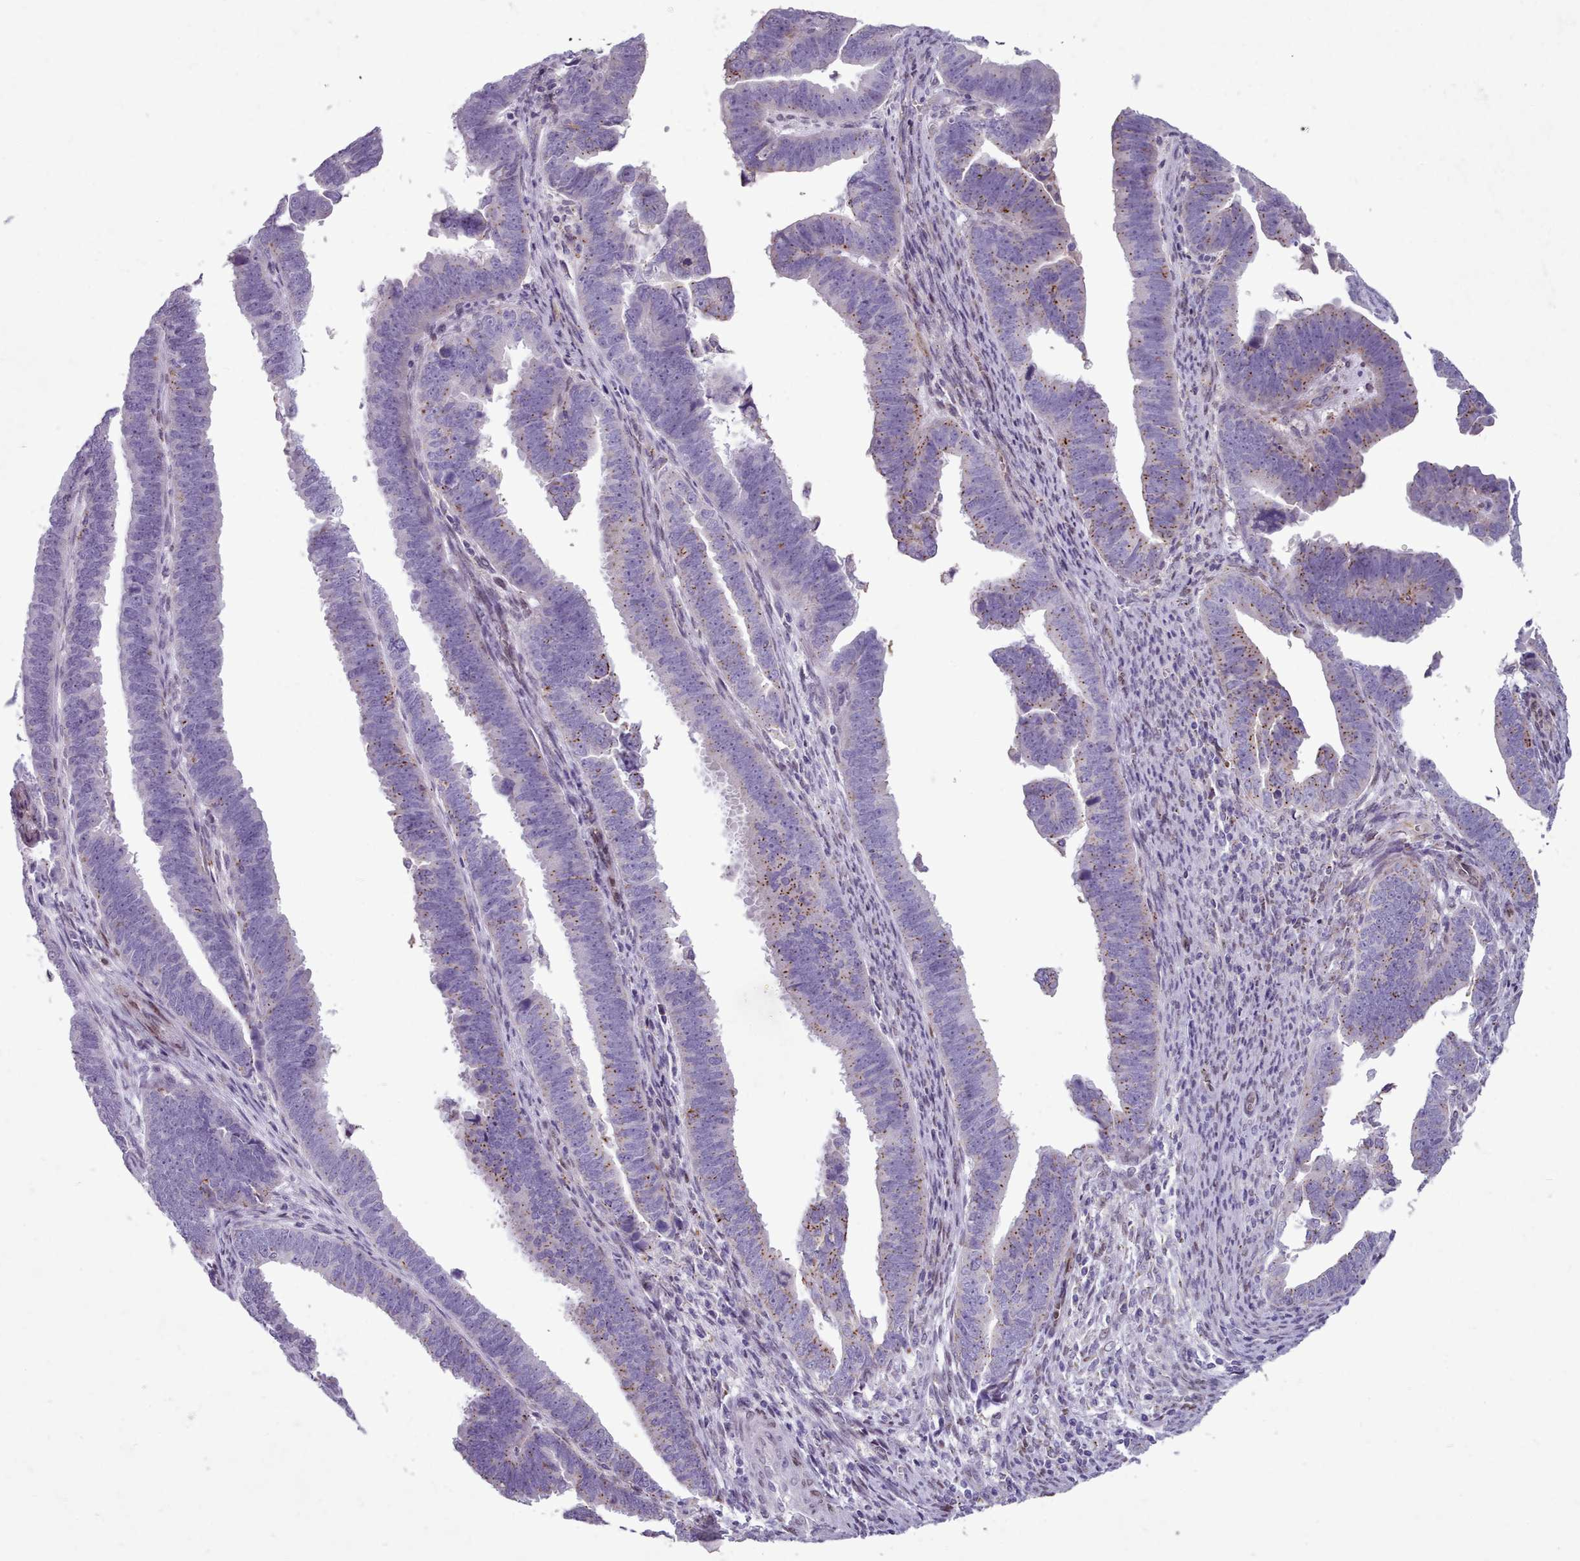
{"staining": {"intensity": "weak", "quantity": "25%-75%", "location": "cytoplasmic/membranous"}, "tissue": "endometrial cancer", "cell_type": "Tumor cells", "image_type": "cancer", "snomed": [{"axis": "morphology", "description": "Adenocarcinoma, NOS"}, {"axis": "topography", "description": "Endometrium"}], "caption": "Brown immunohistochemical staining in human endometrial cancer reveals weak cytoplasmic/membranous staining in approximately 25%-75% of tumor cells. The protein is shown in brown color, while the nuclei are stained blue.", "gene": "KCNT2", "patient": {"sex": "female", "age": 75}}